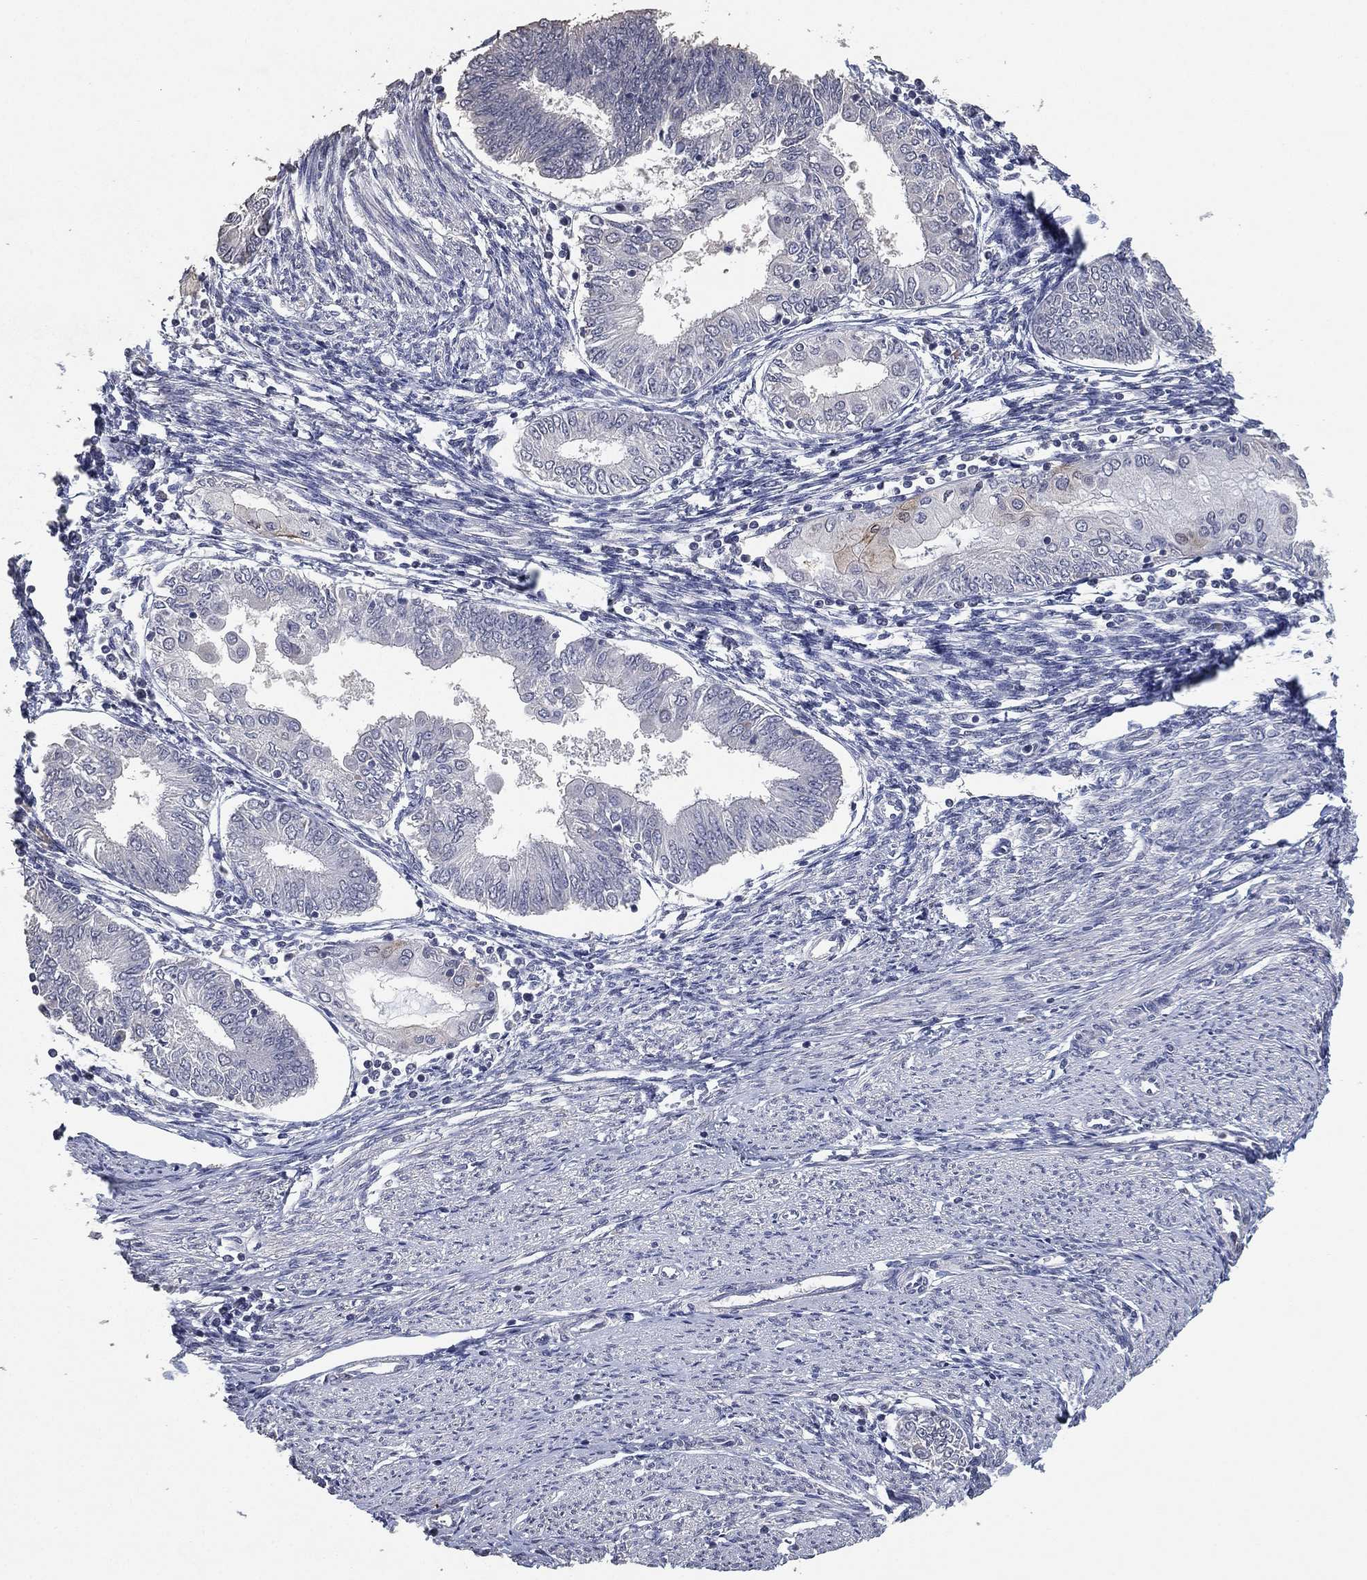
{"staining": {"intensity": "negative", "quantity": "none", "location": "none"}, "tissue": "endometrial cancer", "cell_type": "Tumor cells", "image_type": "cancer", "snomed": [{"axis": "morphology", "description": "Adenocarcinoma, NOS"}, {"axis": "topography", "description": "Endometrium"}], "caption": "Tumor cells are negative for protein expression in human adenocarcinoma (endometrial). (DAB IHC, high magnification).", "gene": "DSG1", "patient": {"sex": "female", "age": 68}}